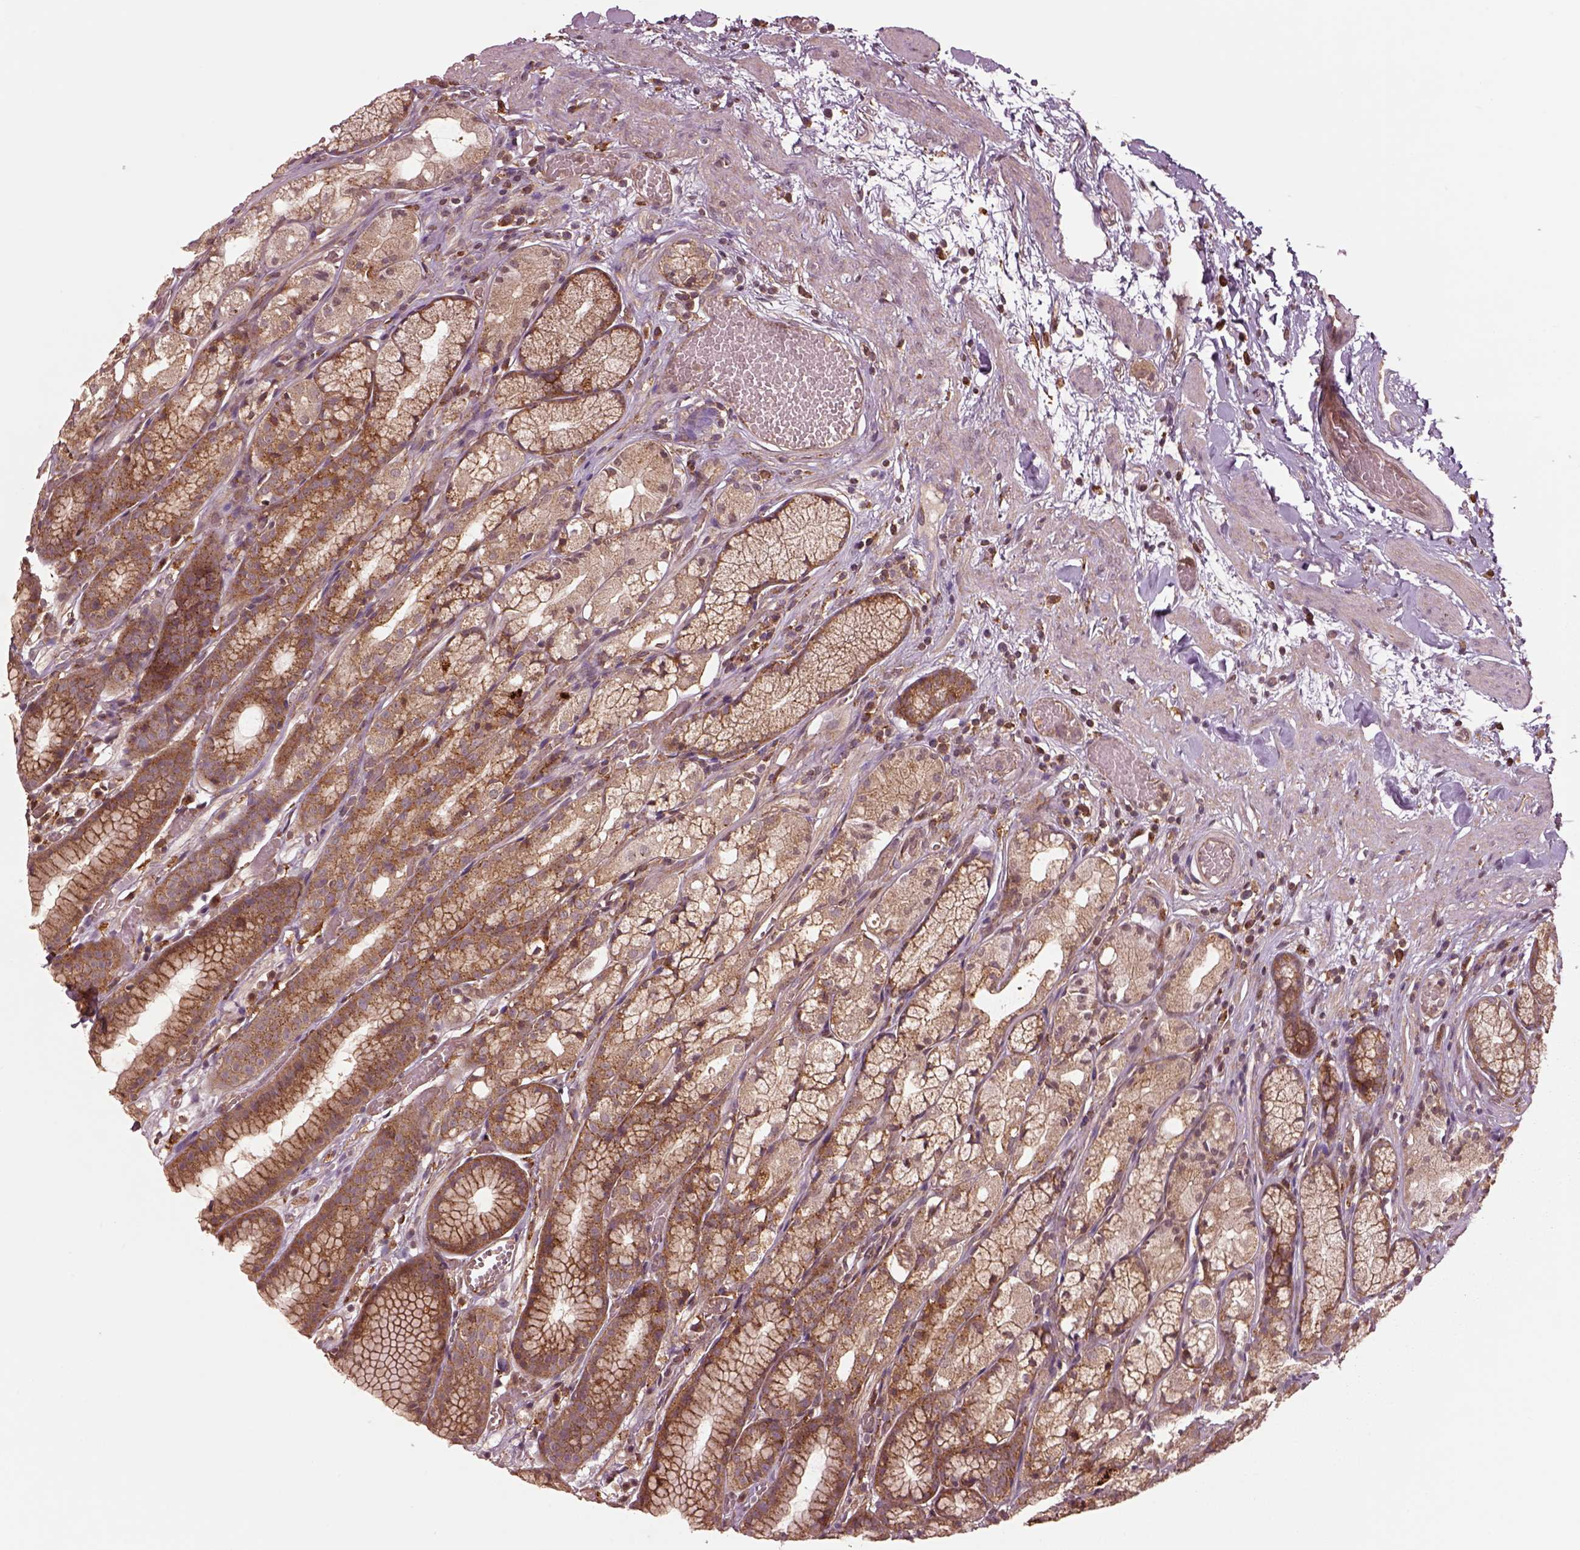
{"staining": {"intensity": "strong", "quantity": "<25%", "location": "cytoplasmic/membranous"}, "tissue": "stomach", "cell_type": "Glandular cells", "image_type": "normal", "snomed": [{"axis": "morphology", "description": "Normal tissue, NOS"}, {"axis": "topography", "description": "Stomach"}], "caption": "Immunohistochemistry (IHC) (DAB) staining of normal stomach exhibits strong cytoplasmic/membranous protein staining in about <25% of glandular cells. (DAB (3,3'-diaminobenzidine) IHC with brightfield microscopy, high magnification).", "gene": "WASHC2A", "patient": {"sex": "male", "age": 70}}